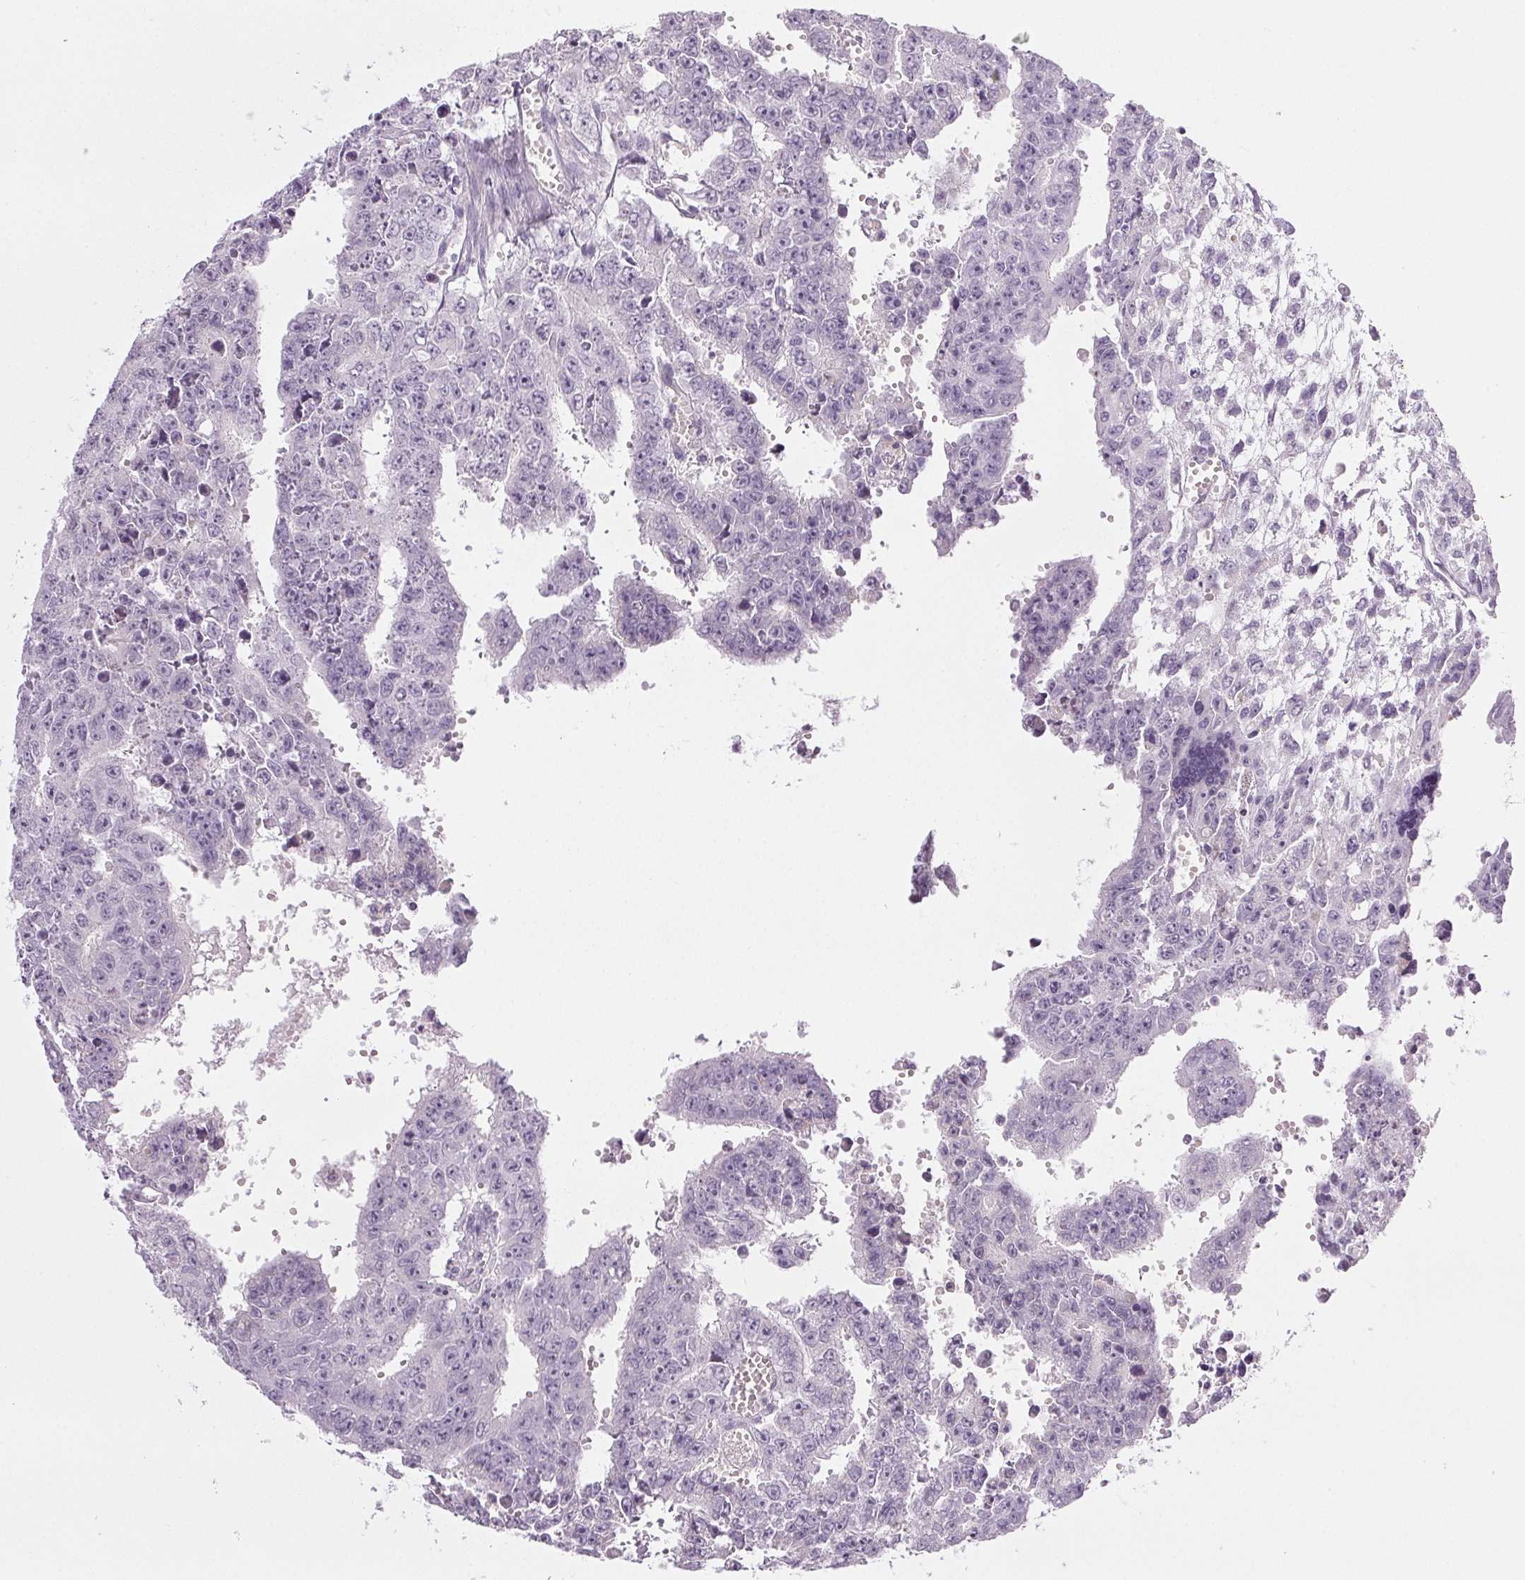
{"staining": {"intensity": "negative", "quantity": "none", "location": "none"}, "tissue": "testis cancer", "cell_type": "Tumor cells", "image_type": "cancer", "snomed": [{"axis": "morphology", "description": "Carcinoma, Embryonal, NOS"}, {"axis": "morphology", "description": "Teratoma, malignant, NOS"}, {"axis": "topography", "description": "Testis"}], "caption": "Immunohistochemistry (IHC) histopathology image of testis cancer (teratoma (malignant)) stained for a protein (brown), which reveals no positivity in tumor cells.", "gene": "COL7A1", "patient": {"sex": "male", "age": 24}}